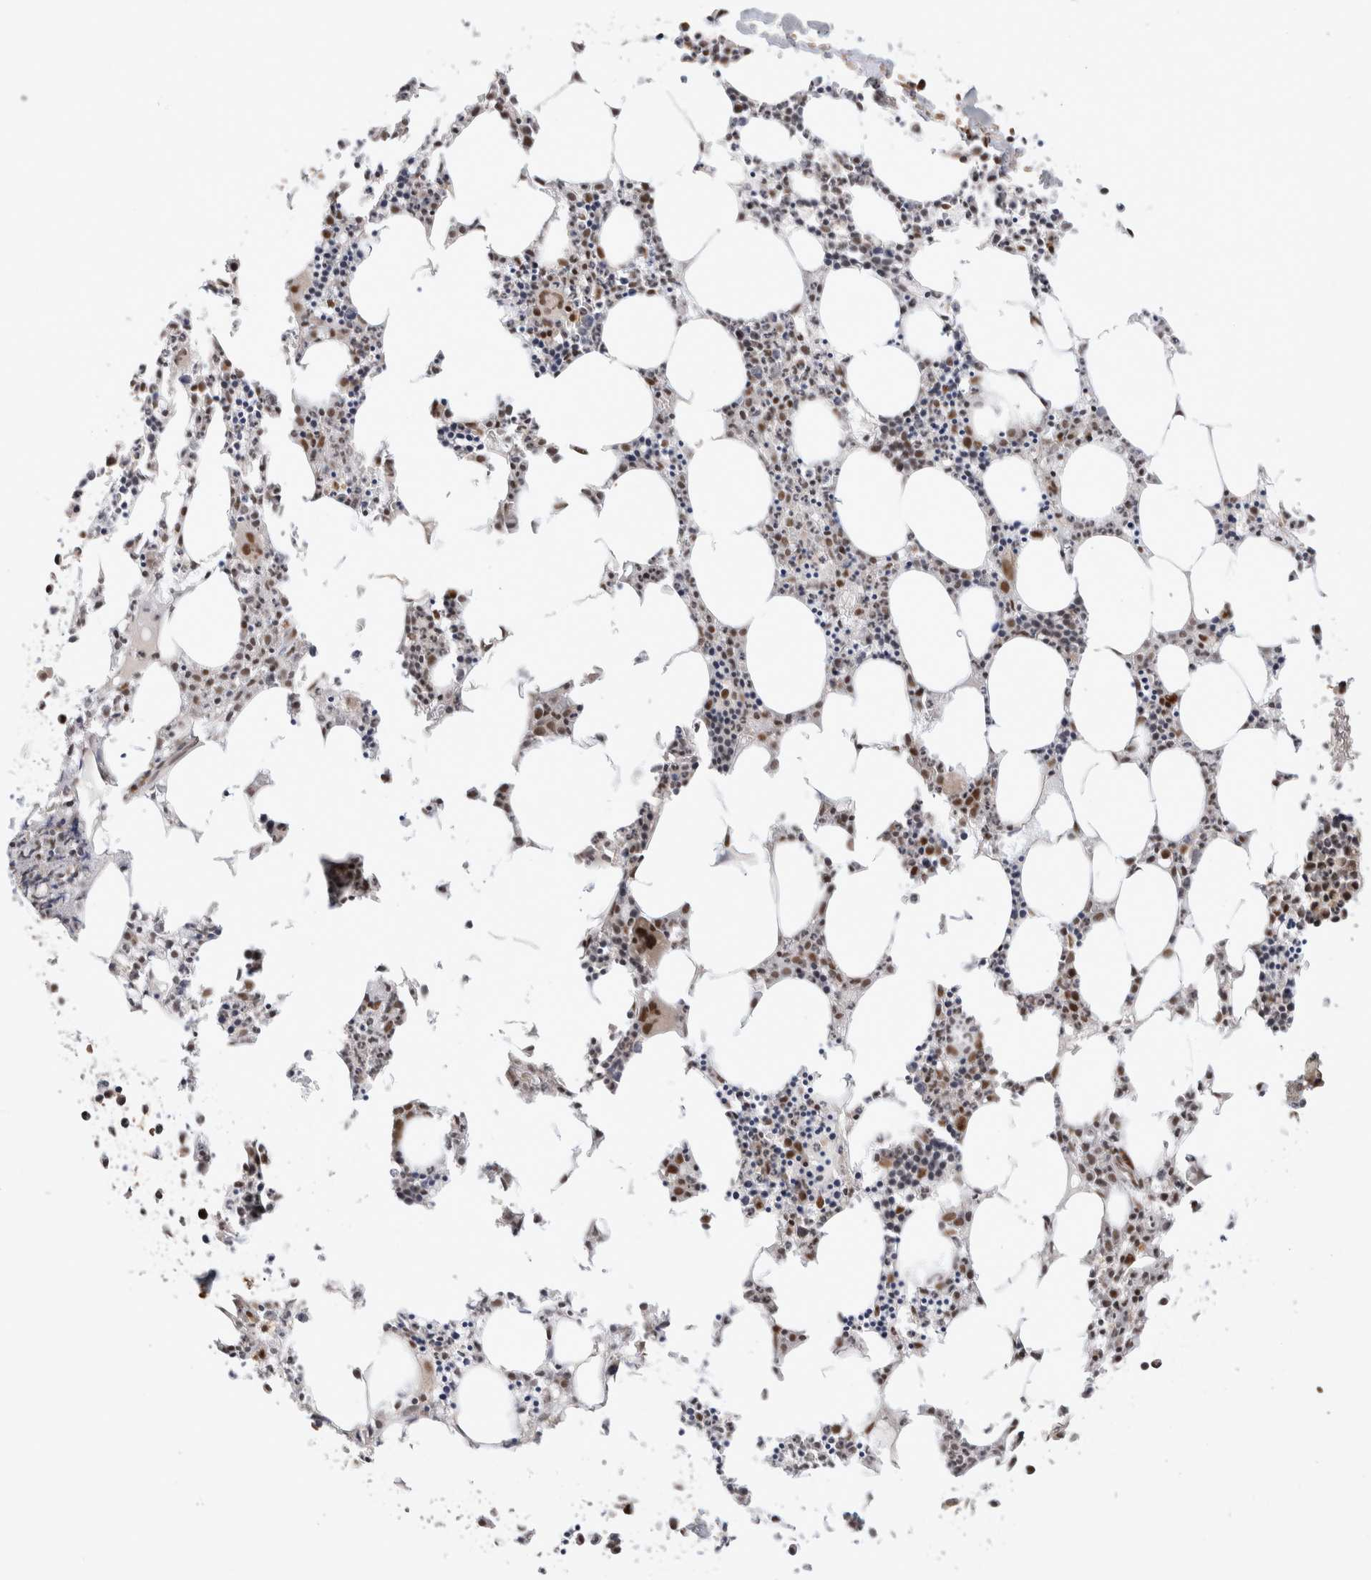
{"staining": {"intensity": "moderate", "quantity": "25%-75%", "location": "nuclear"}, "tissue": "bone marrow", "cell_type": "Hematopoietic cells", "image_type": "normal", "snomed": [{"axis": "morphology", "description": "Normal tissue, NOS"}, {"axis": "morphology", "description": "Inflammation, NOS"}, {"axis": "topography", "description": "Bone marrow"}], "caption": "There is medium levels of moderate nuclear positivity in hematopoietic cells of normal bone marrow, as demonstrated by immunohistochemical staining (brown color).", "gene": "HESX1", "patient": {"sex": "female", "age": 62}}